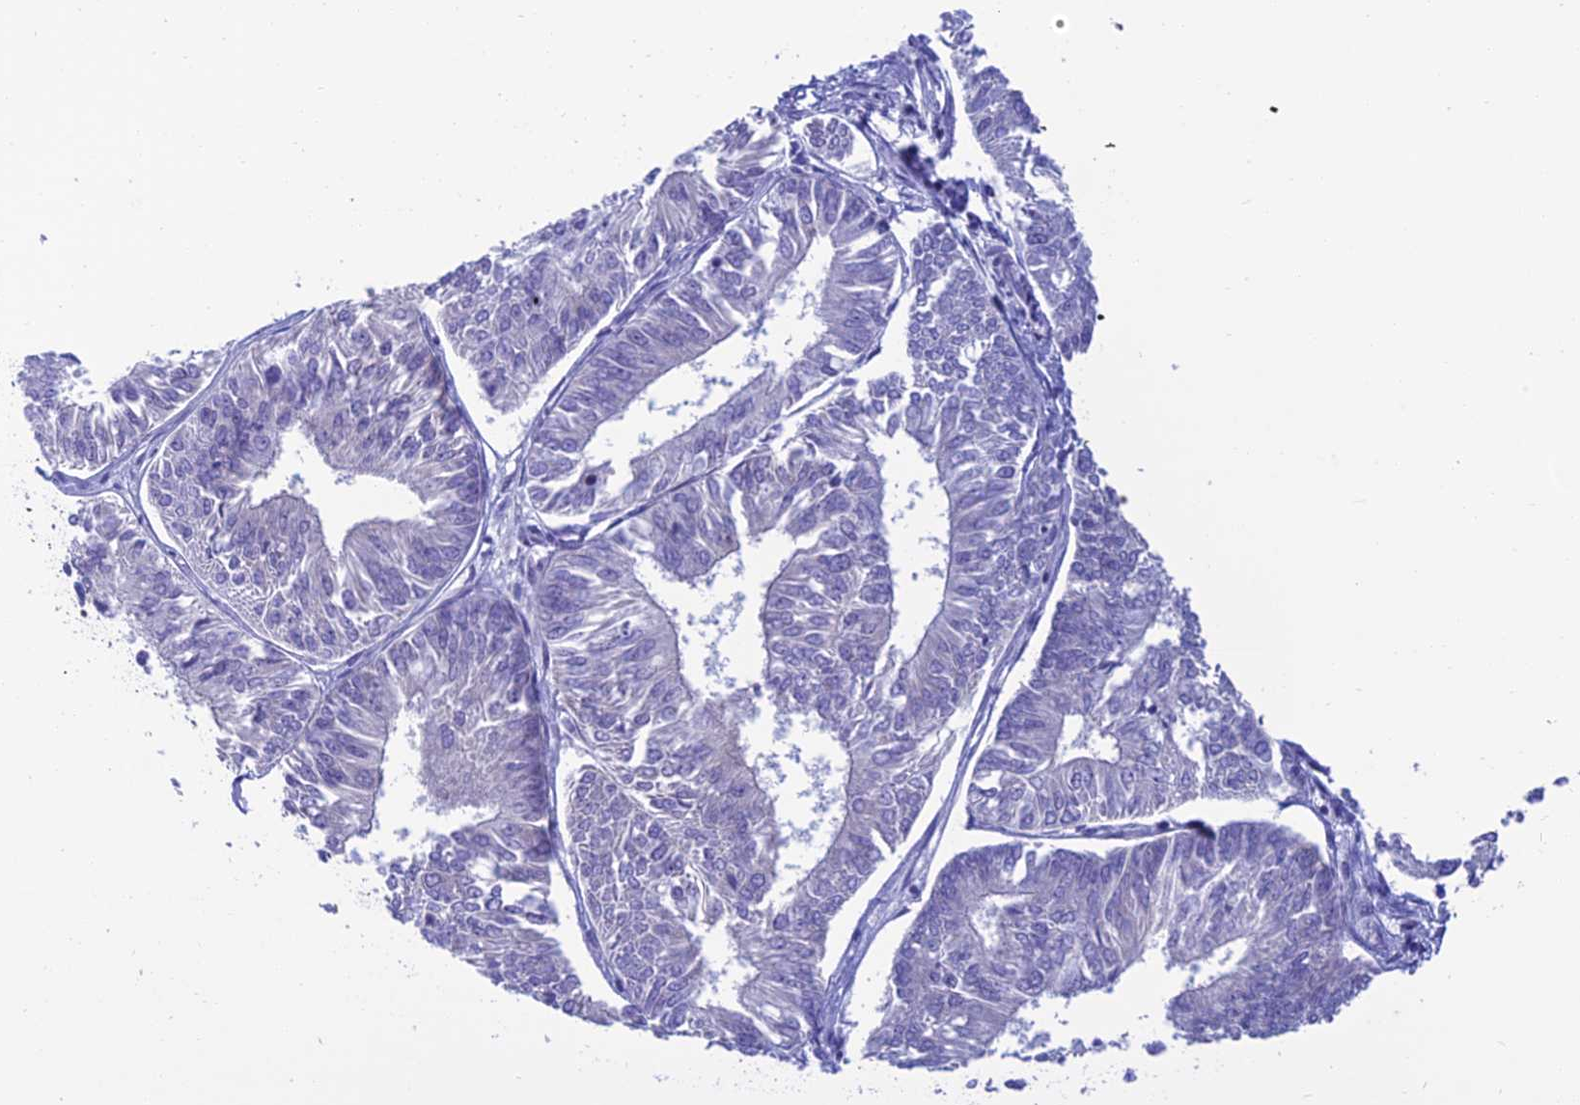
{"staining": {"intensity": "negative", "quantity": "none", "location": "none"}, "tissue": "endometrial cancer", "cell_type": "Tumor cells", "image_type": "cancer", "snomed": [{"axis": "morphology", "description": "Adenocarcinoma, NOS"}, {"axis": "topography", "description": "Endometrium"}], "caption": "Immunohistochemistry (IHC) of human adenocarcinoma (endometrial) displays no expression in tumor cells. (DAB (3,3'-diaminobenzidine) IHC visualized using brightfield microscopy, high magnification).", "gene": "NXPE4", "patient": {"sex": "female", "age": 58}}